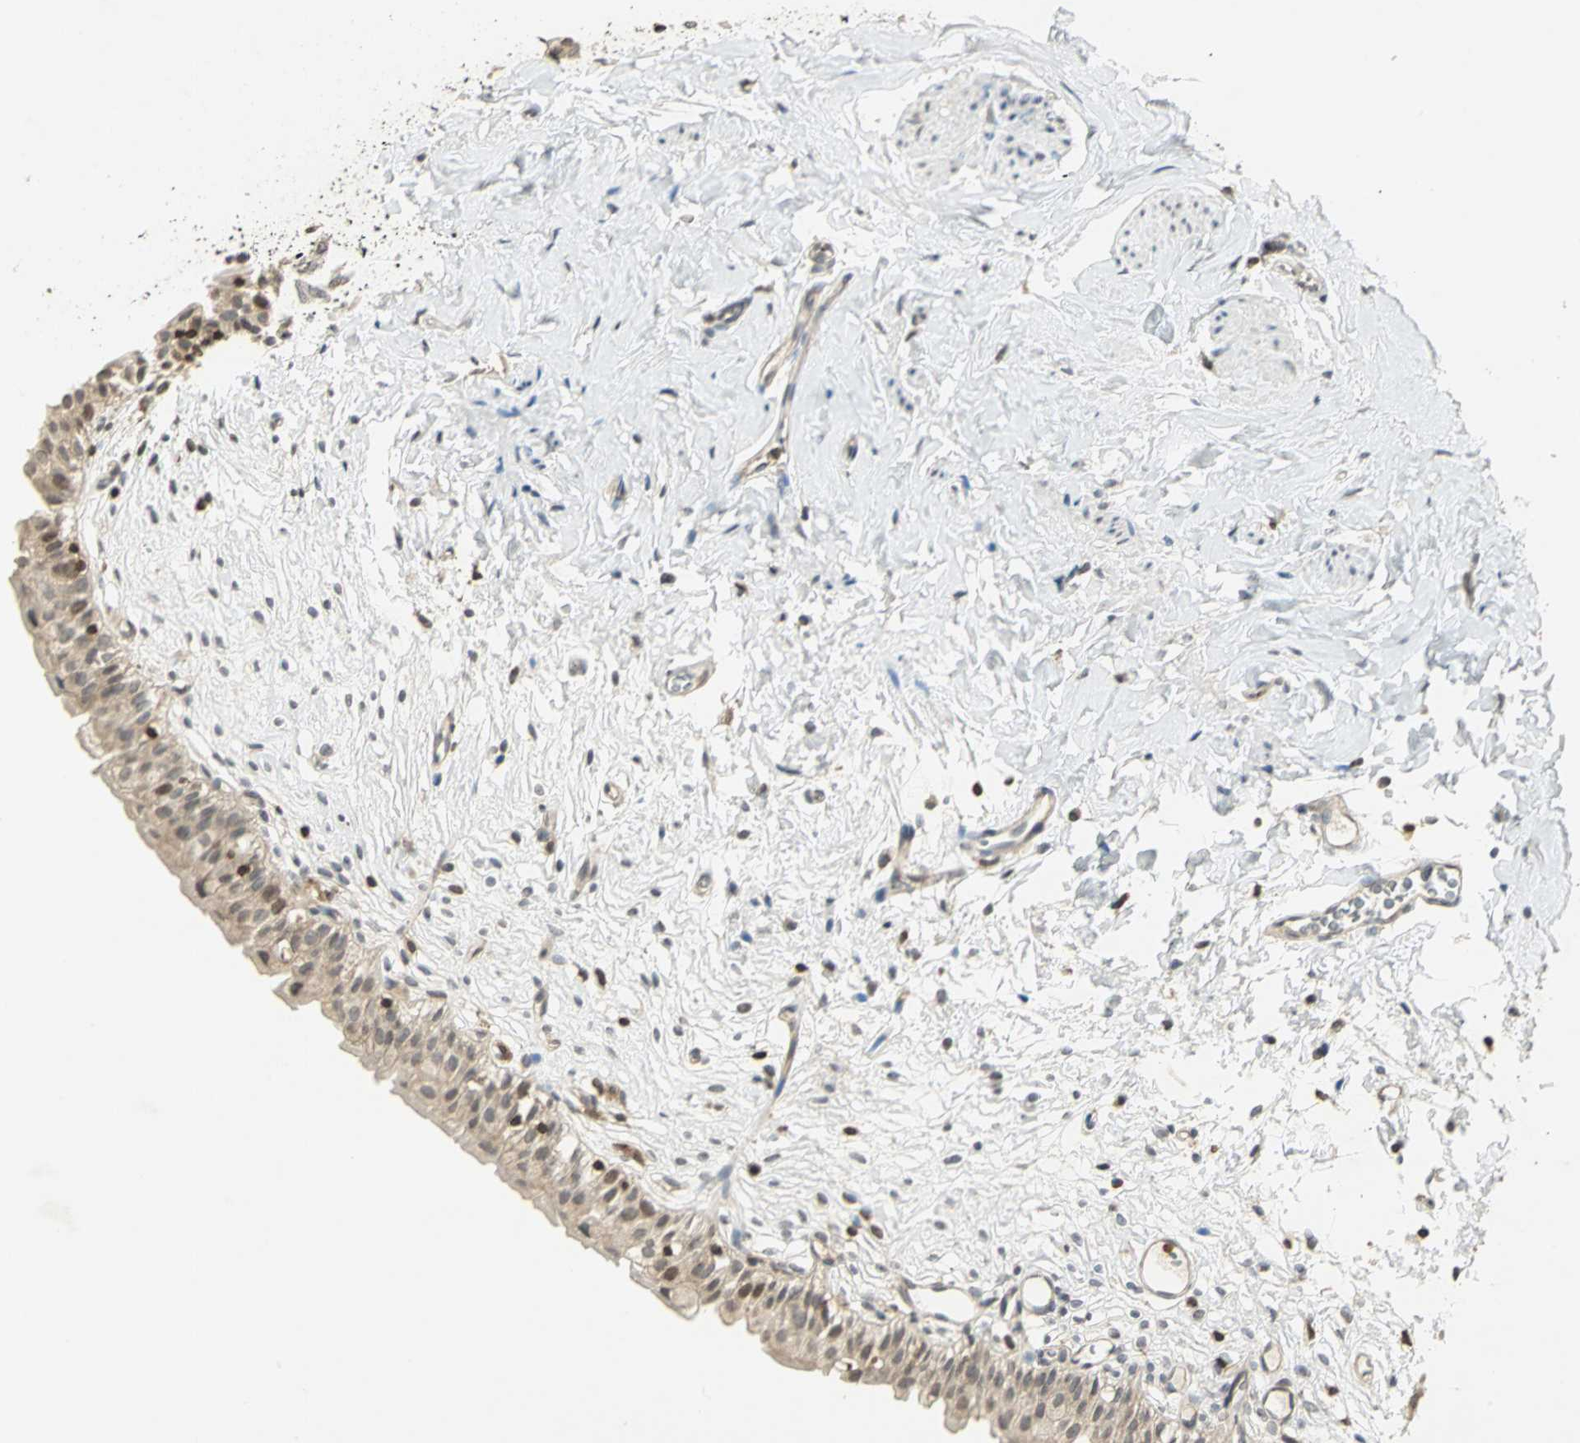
{"staining": {"intensity": "weak", "quantity": "<25%", "location": "cytoplasmic/membranous"}, "tissue": "urinary bladder", "cell_type": "Urothelial cells", "image_type": "normal", "snomed": [{"axis": "morphology", "description": "Normal tissue, NOS"}, {"axis": "topography", "description": "Urinary bladder"}], "caption": "A high-resolution image shows immunohistochemistry staining of benign urinary bladder, which reveals no significant expression in urothelial cells. Brightfield microscopy of IHC stained with DAB (3,3'-diaminobenzidine) (brown) and hematoxylin (blue), captured at high magnification.", "gene": "IL16", "patient": {"sex": "female", "age": 80}}